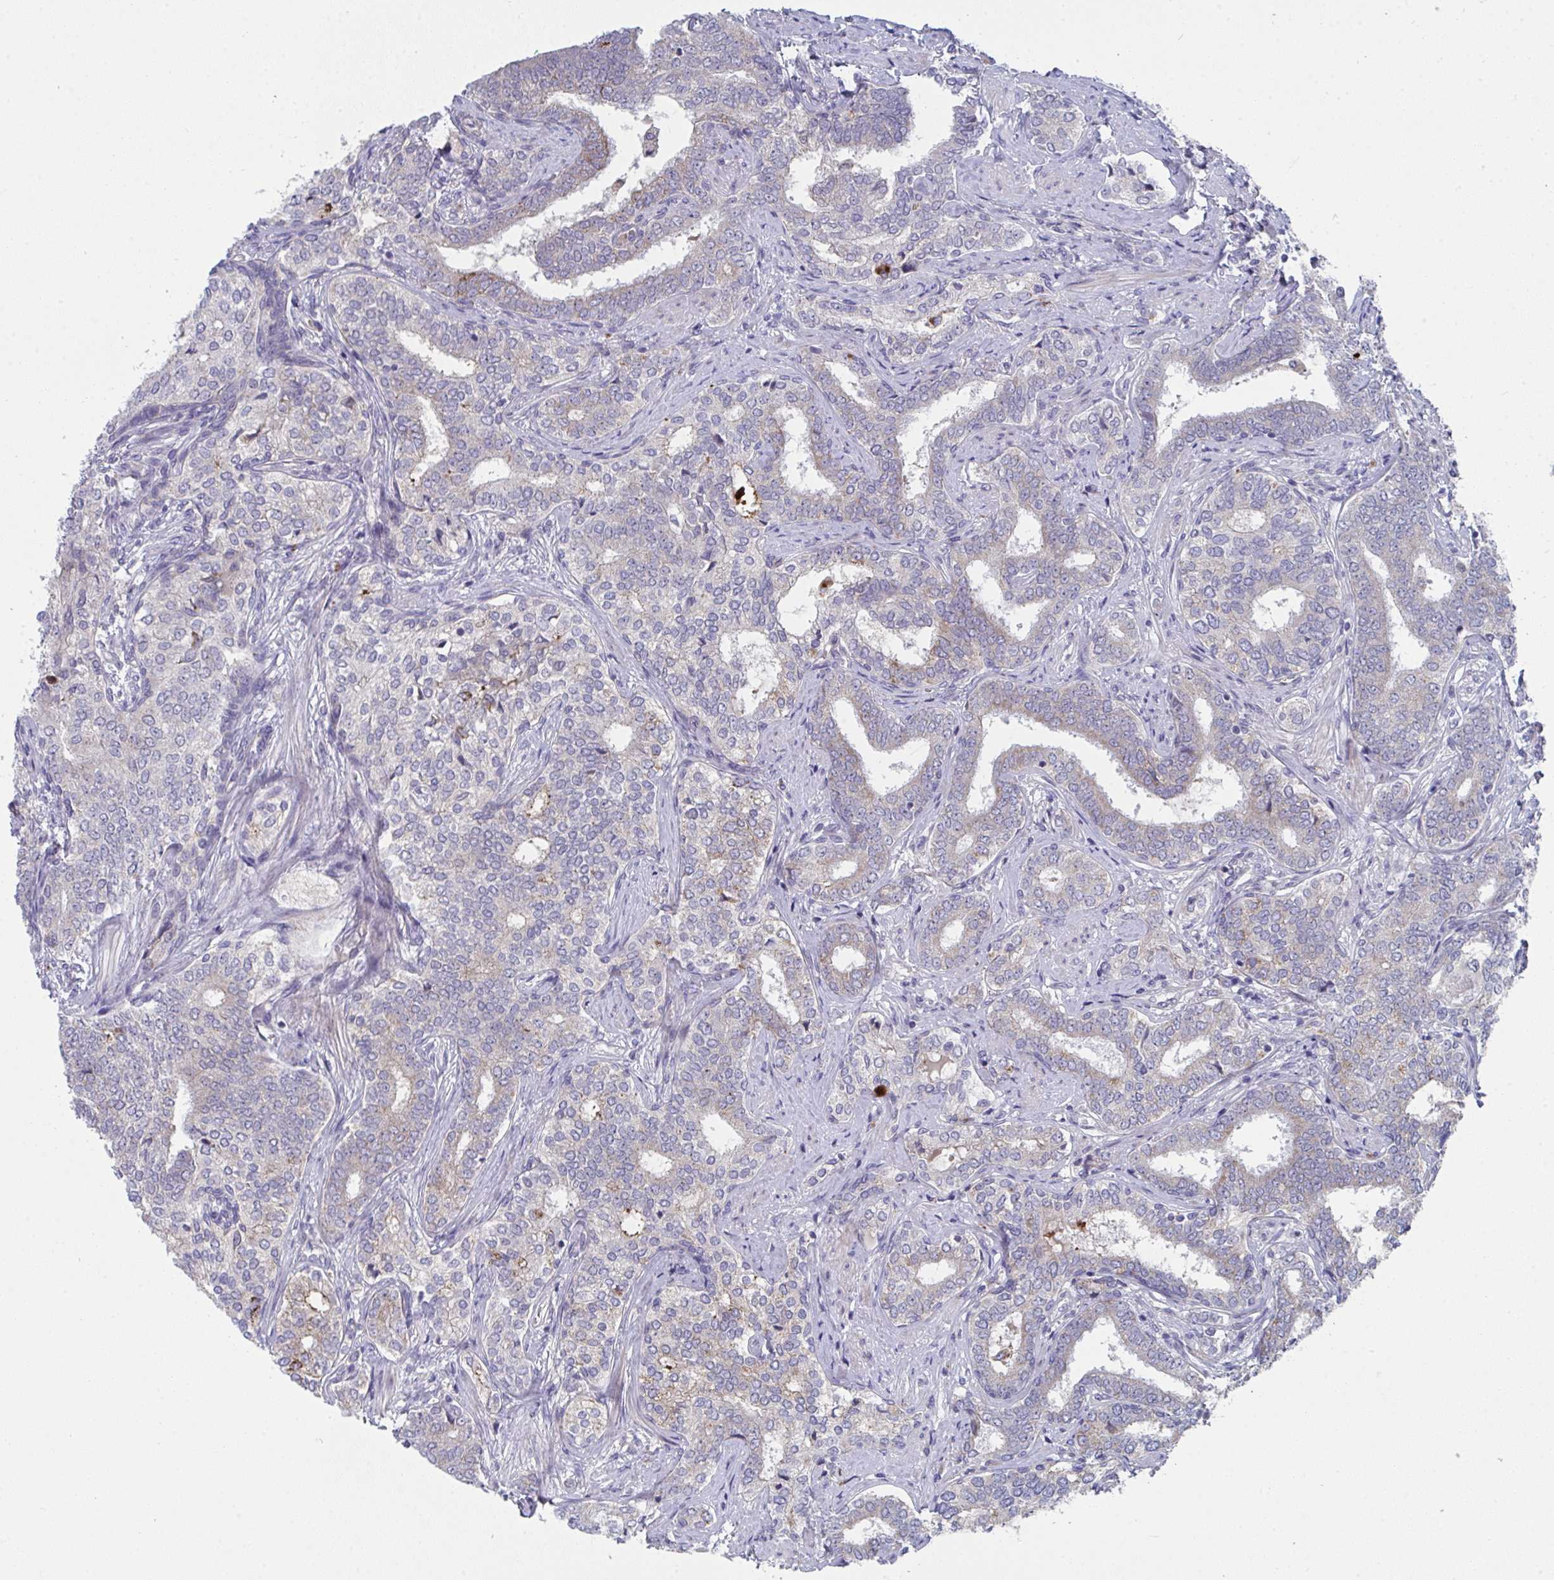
{"staining": {"intensity": "moderate", "quantity": "<25%", "location": "cytoplasmic/membranous"}, "tissue": "prostate cancer", "cell_type": "Tumor cells", "image_type": "cancer", "snomed": [{"axis": "morphology", "description": "Adenocarcinoma, High grade"}, {"axis": "topography", "description": "Prostate"}], "caption": "This photomicrograph reveals IHC staining of high-grade adenocarcinoma (prostate), with low moderate cytoplasmic/membranous positivity in about <25% of tumor cells.", "gene": "VWDE", "patient": {"sex": "male", "age": 72}}